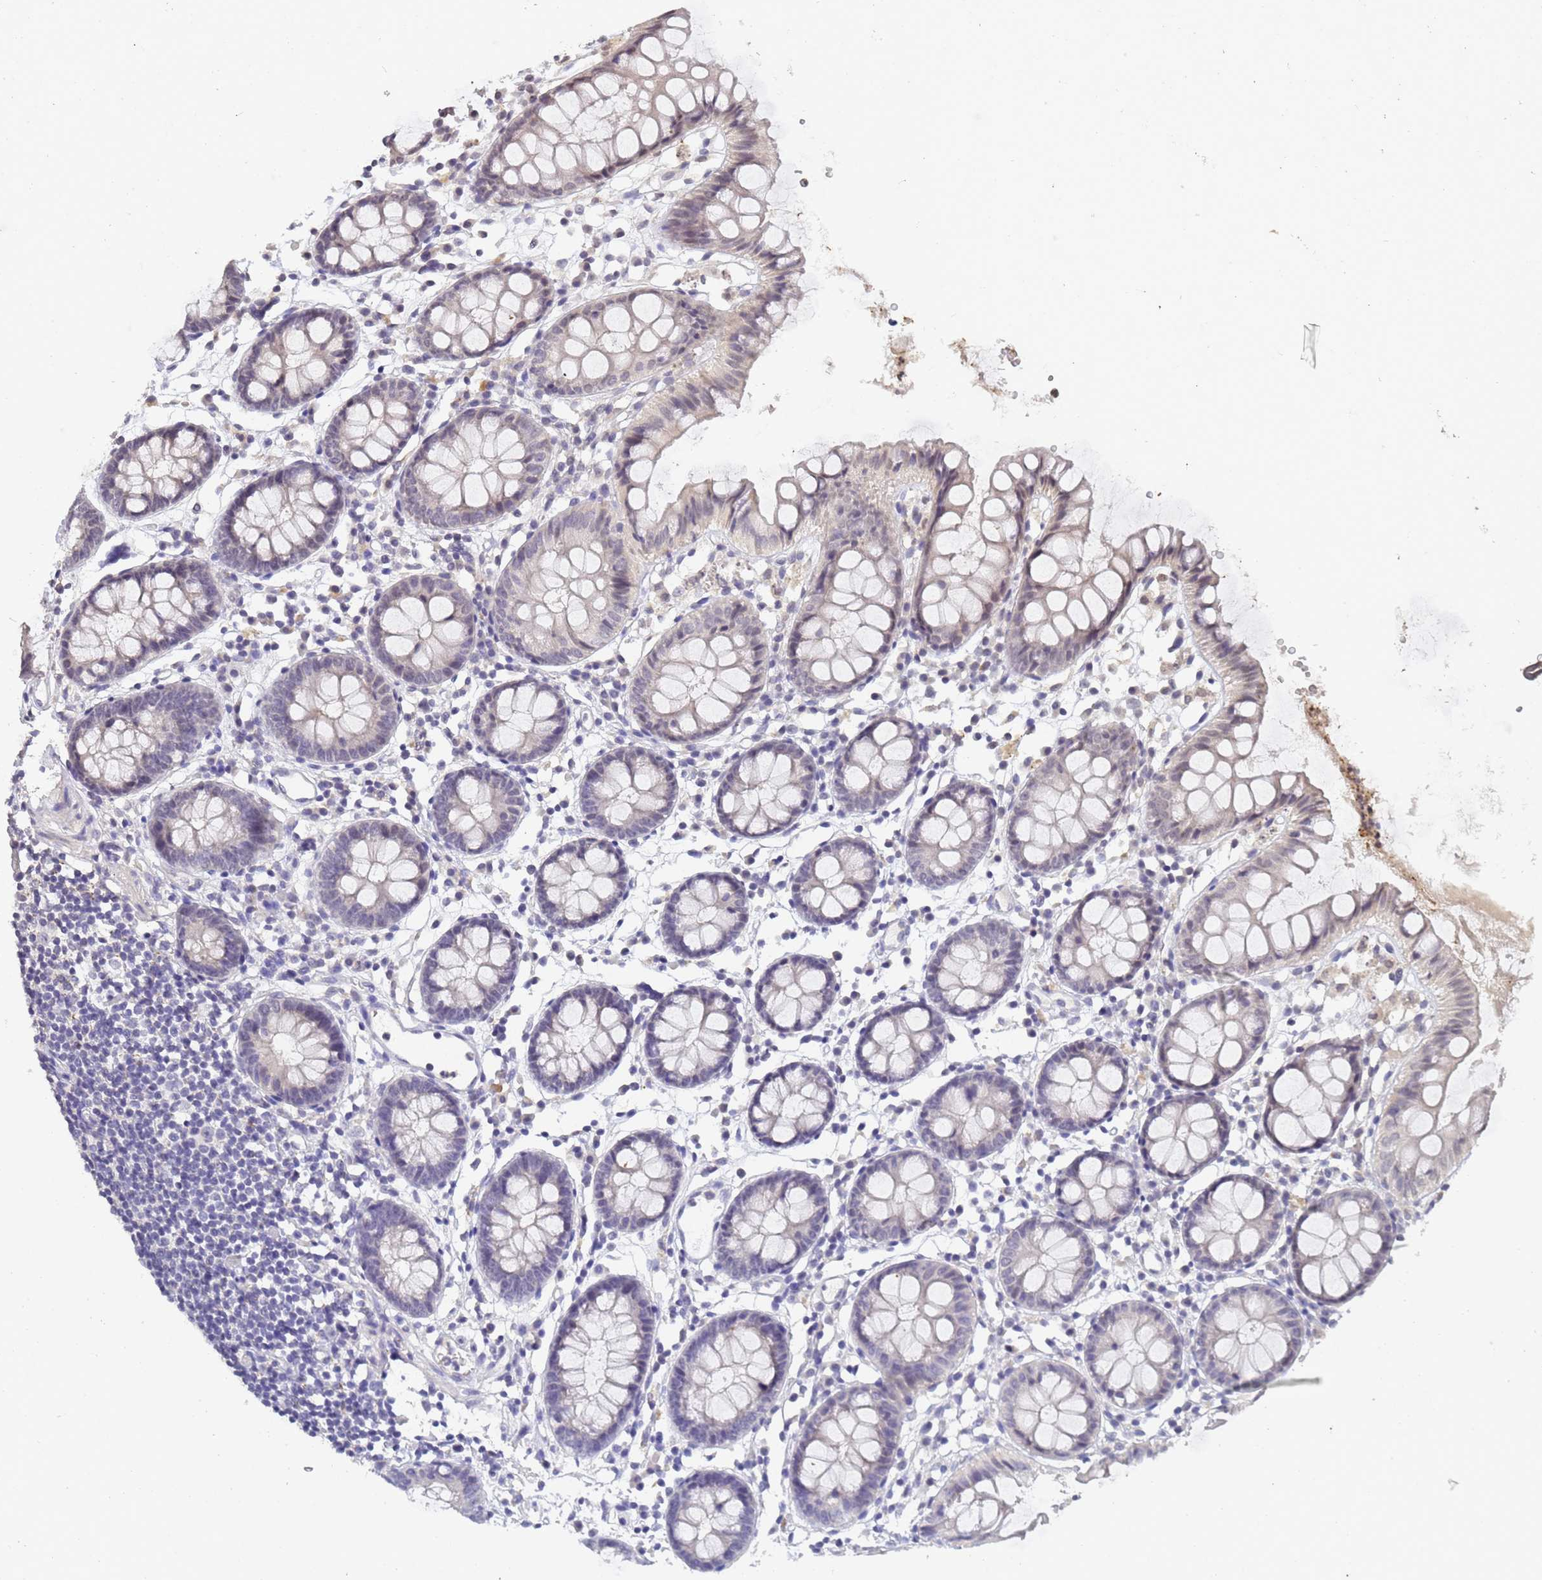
{"staining": {"intensity": "negative", "quantity": "none", "location": "none"}, "tissue": "colon", "cell_type": "Endothelial cells", "image_type": "normal", "snomed": [{"axis": "morphology", "description": "Normal tissue, NOS"}, {"axis": "topography", "description": "Colon"}], "caption": "An image of colon stained for a protein displays no brown staining in endothelial cells.", "gene": "MYL7", "patient": {"sex": "female", "age": 84}}